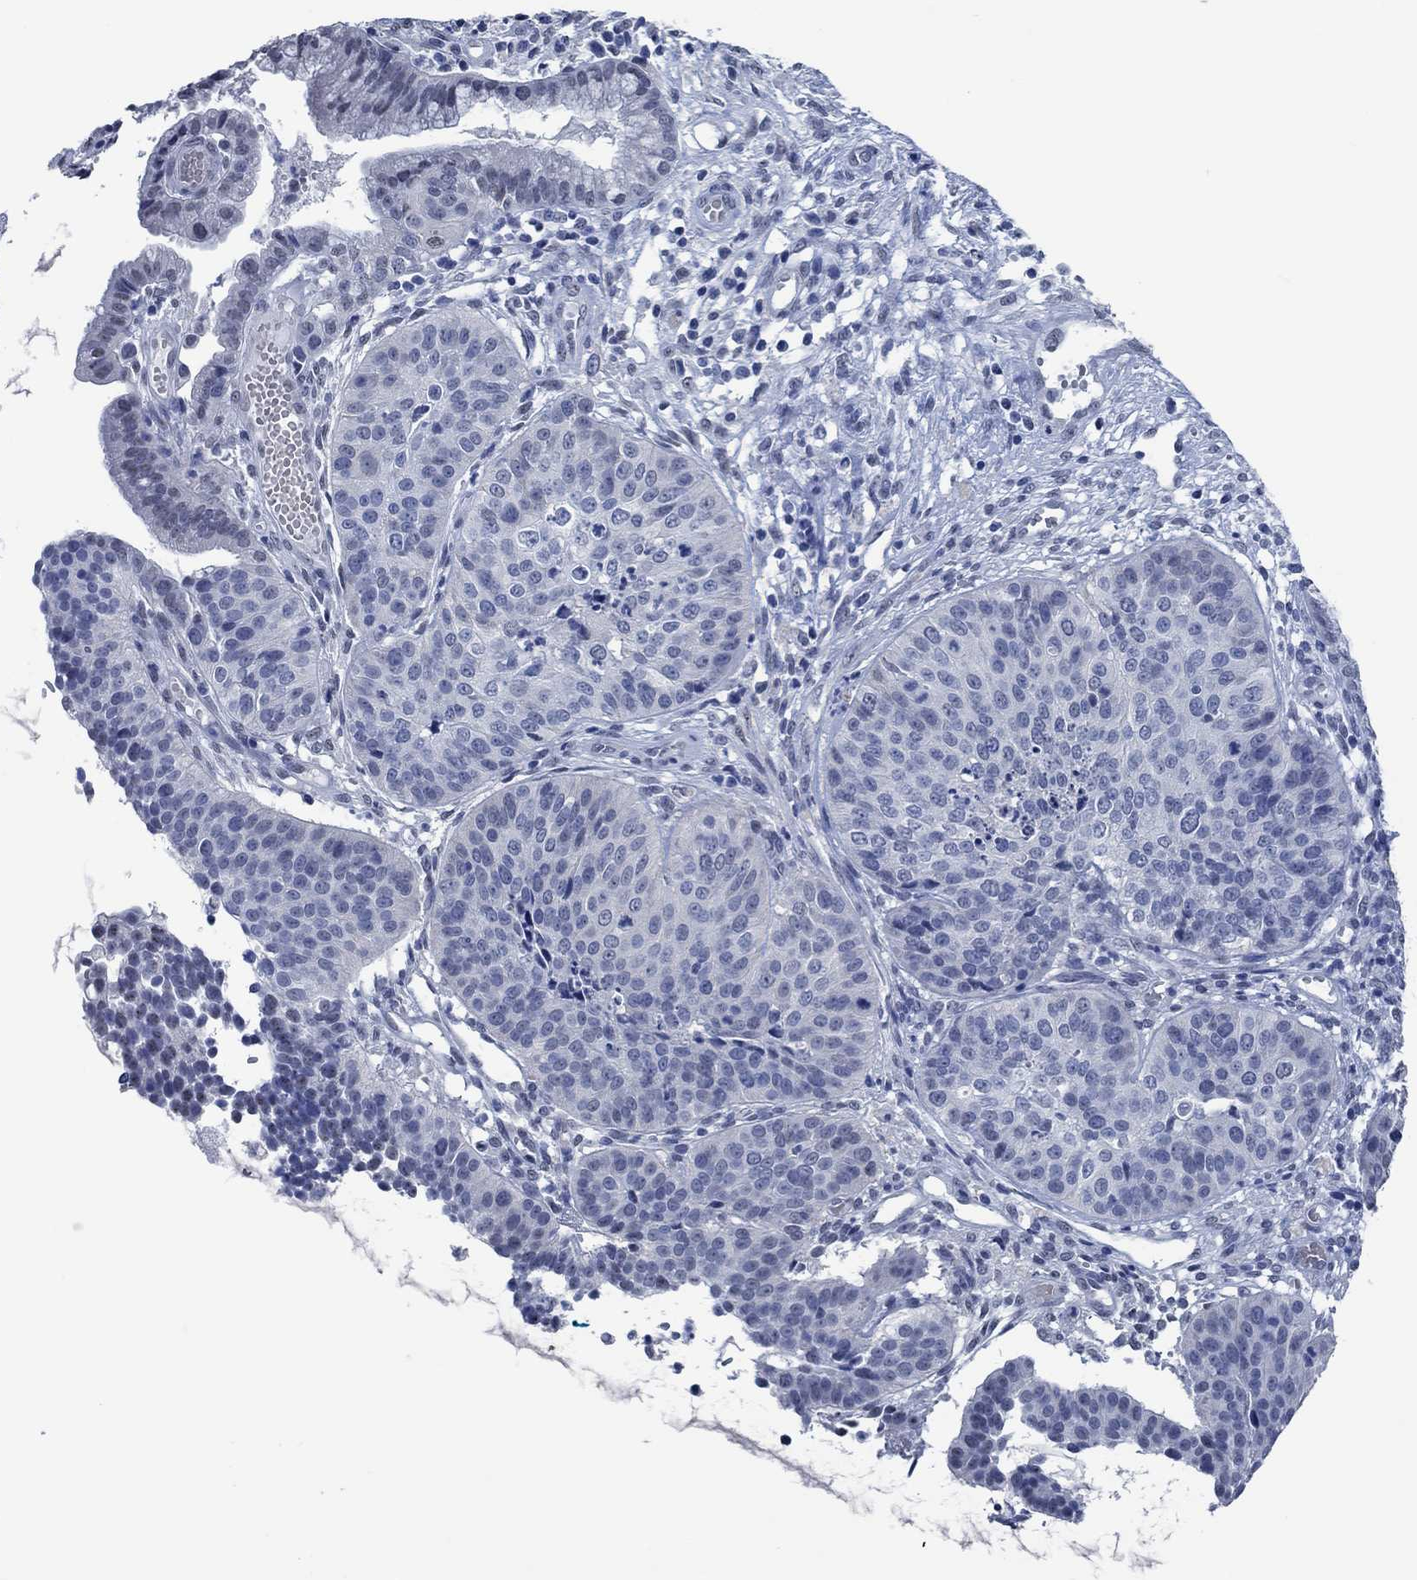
{"staining": {"intensity": "negative", "quantity": "none", "location": "none"}, "tissue": "cervical cancer", "cell_type": "Tumor cells", "image_type": "cancer", "snomed": [{"axis": "morphology", "description": "Normal tissue, NOS"}, {"axis": "morphology", "description": "Squamous cell carcinoma, NOS"}, {"axis": "topography", "description": "Cervix"}], "caption": "Cervical cancer was stained to show a protein in brown. There is no significant expression in tumor cells.", "gene": "OBSCN", "patient": {"sex": "female", "age": 39}}